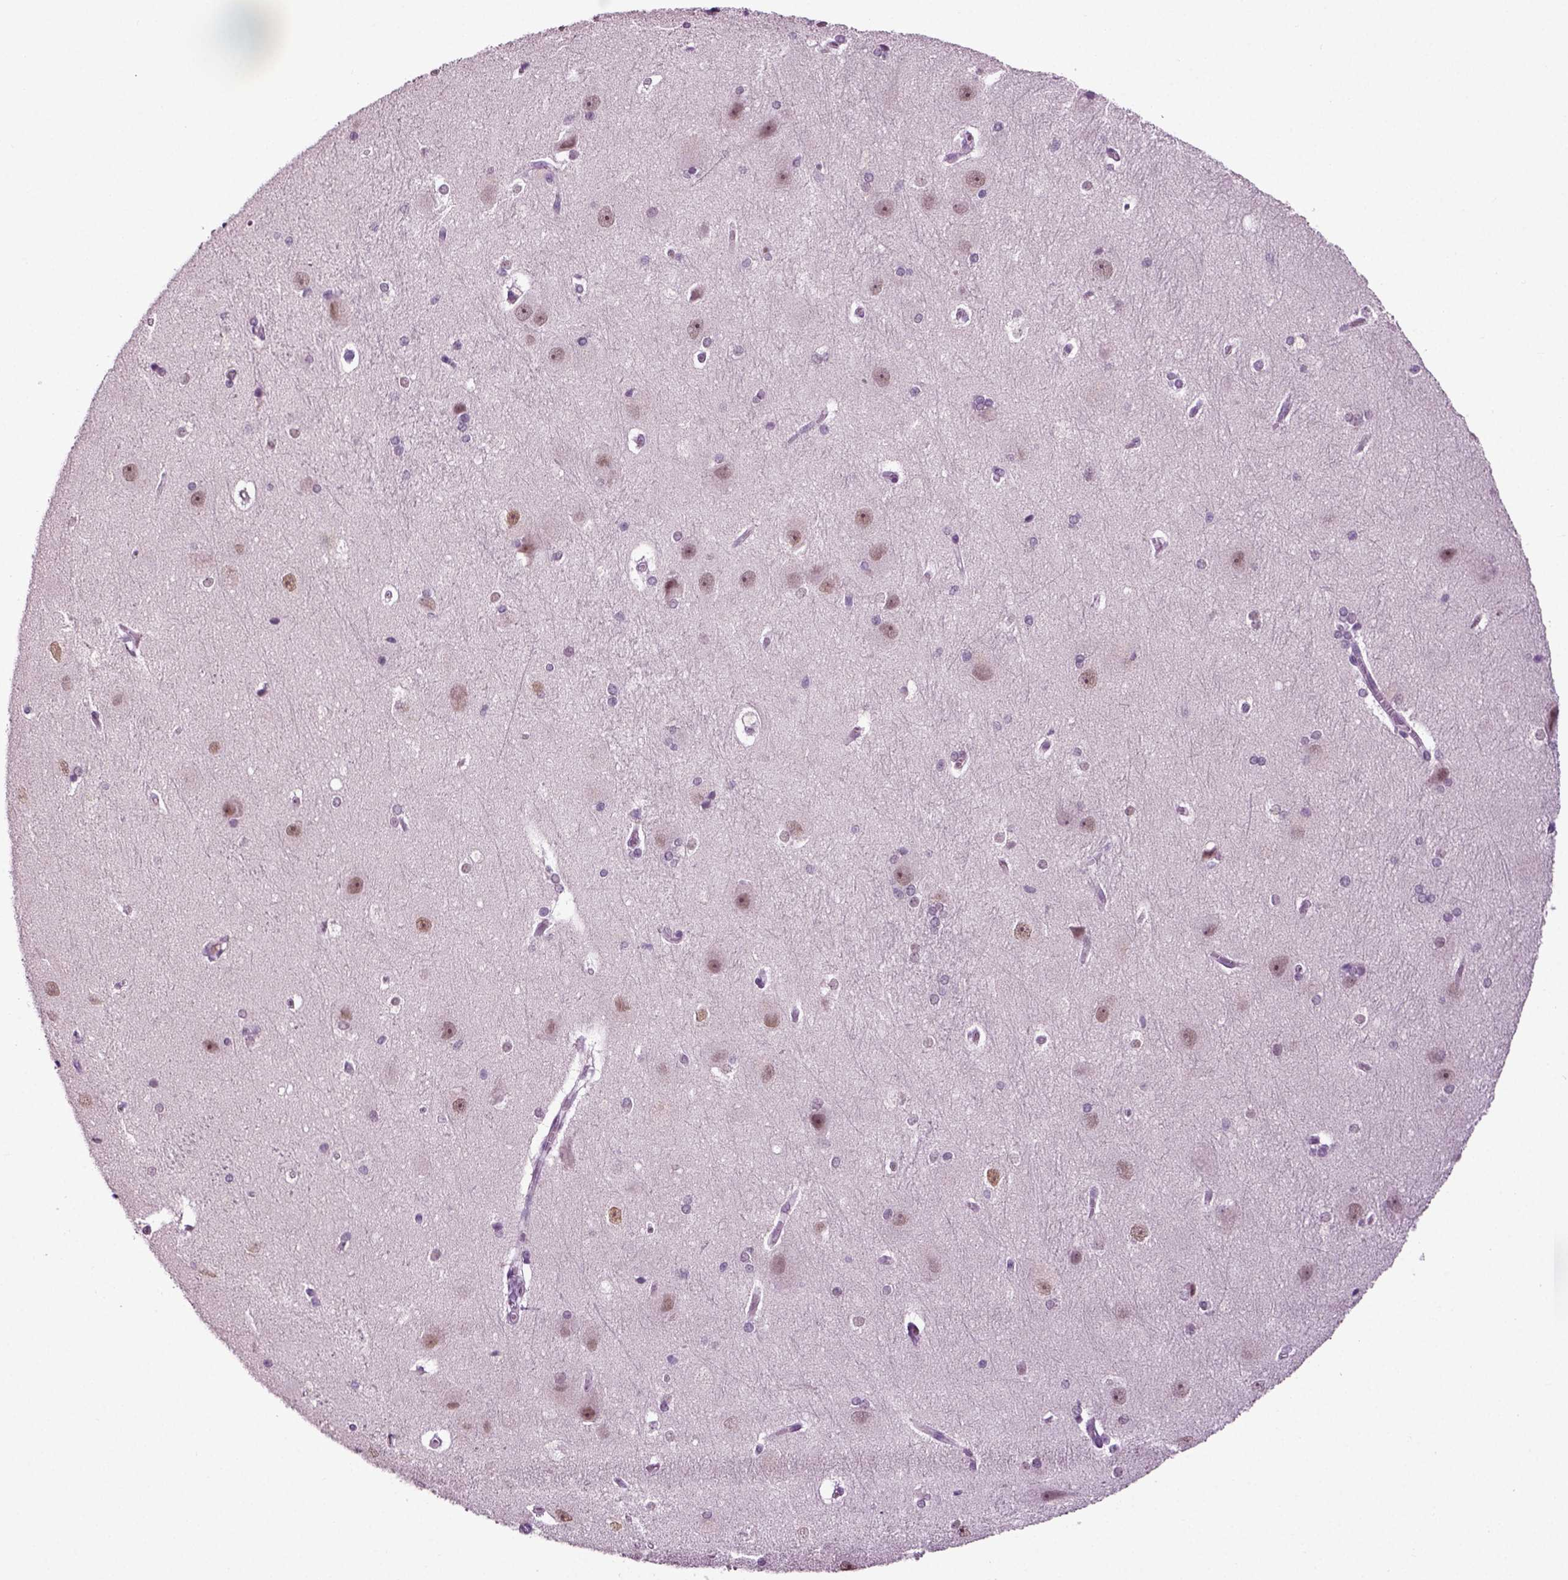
{"staining": {"intensity": "negative", "quantity": "none", "location": "none"}, "tissue": "hippocampus", "cell_type": "Glial cells", "image_type": "normal", "snomed": [{"axis": "morphology", "description": "Normal tissue, NOS"}, {"axis": "topography", "description": "Cerebral cortex"}, {"axis": "topography", "description": "Hippocampus"}], "caption": "An immunohistochemistry photomicrograph of benign hippocampus is shown. There is no staining in glial cells of hippocampus.", "gene": "SPATA17", "patient": {"sex": "female", "age": 19}}